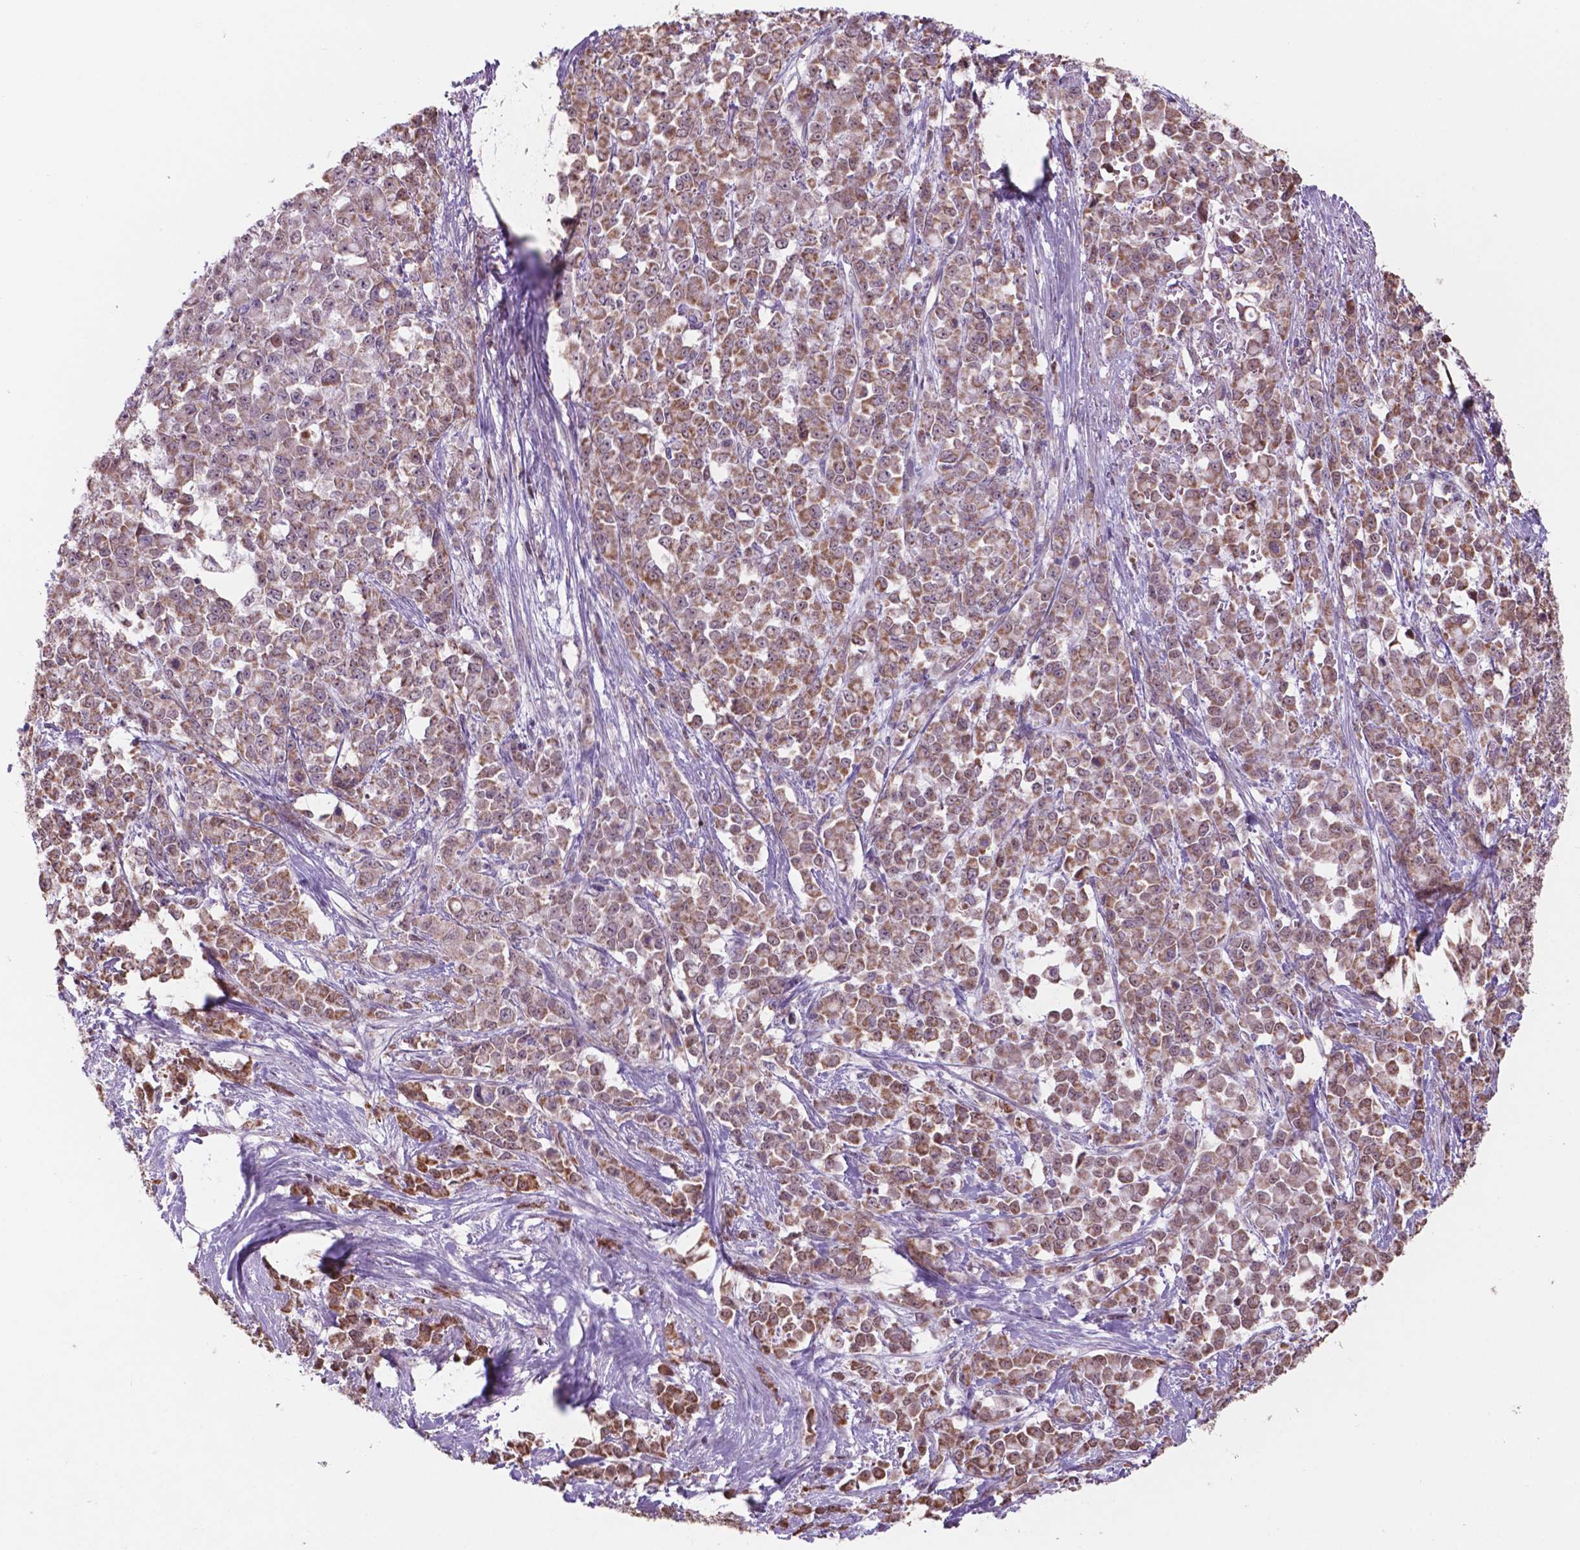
{"staining": {"intensity": "moderate", "quantity": ">75%", "location": "cytoplasmic/membranous"}, "tissue": "stomach cancer", "cell_type": "Tumor cells", "image_type": "cancer", "snomed": [{"axis": "morphology", "description": "Adenocarcinoma, NOS"}, {"axis": "topography", "description": "Stomach"}], "caption": "A medium amount of moderate cytoplasmic/membranous staining is seen in approximately >75% of tumor cells in adenocarcinoma (stomach) tissue.", "gene": "NDUFA10", "patient": {"sex": "female", "age": 76}}